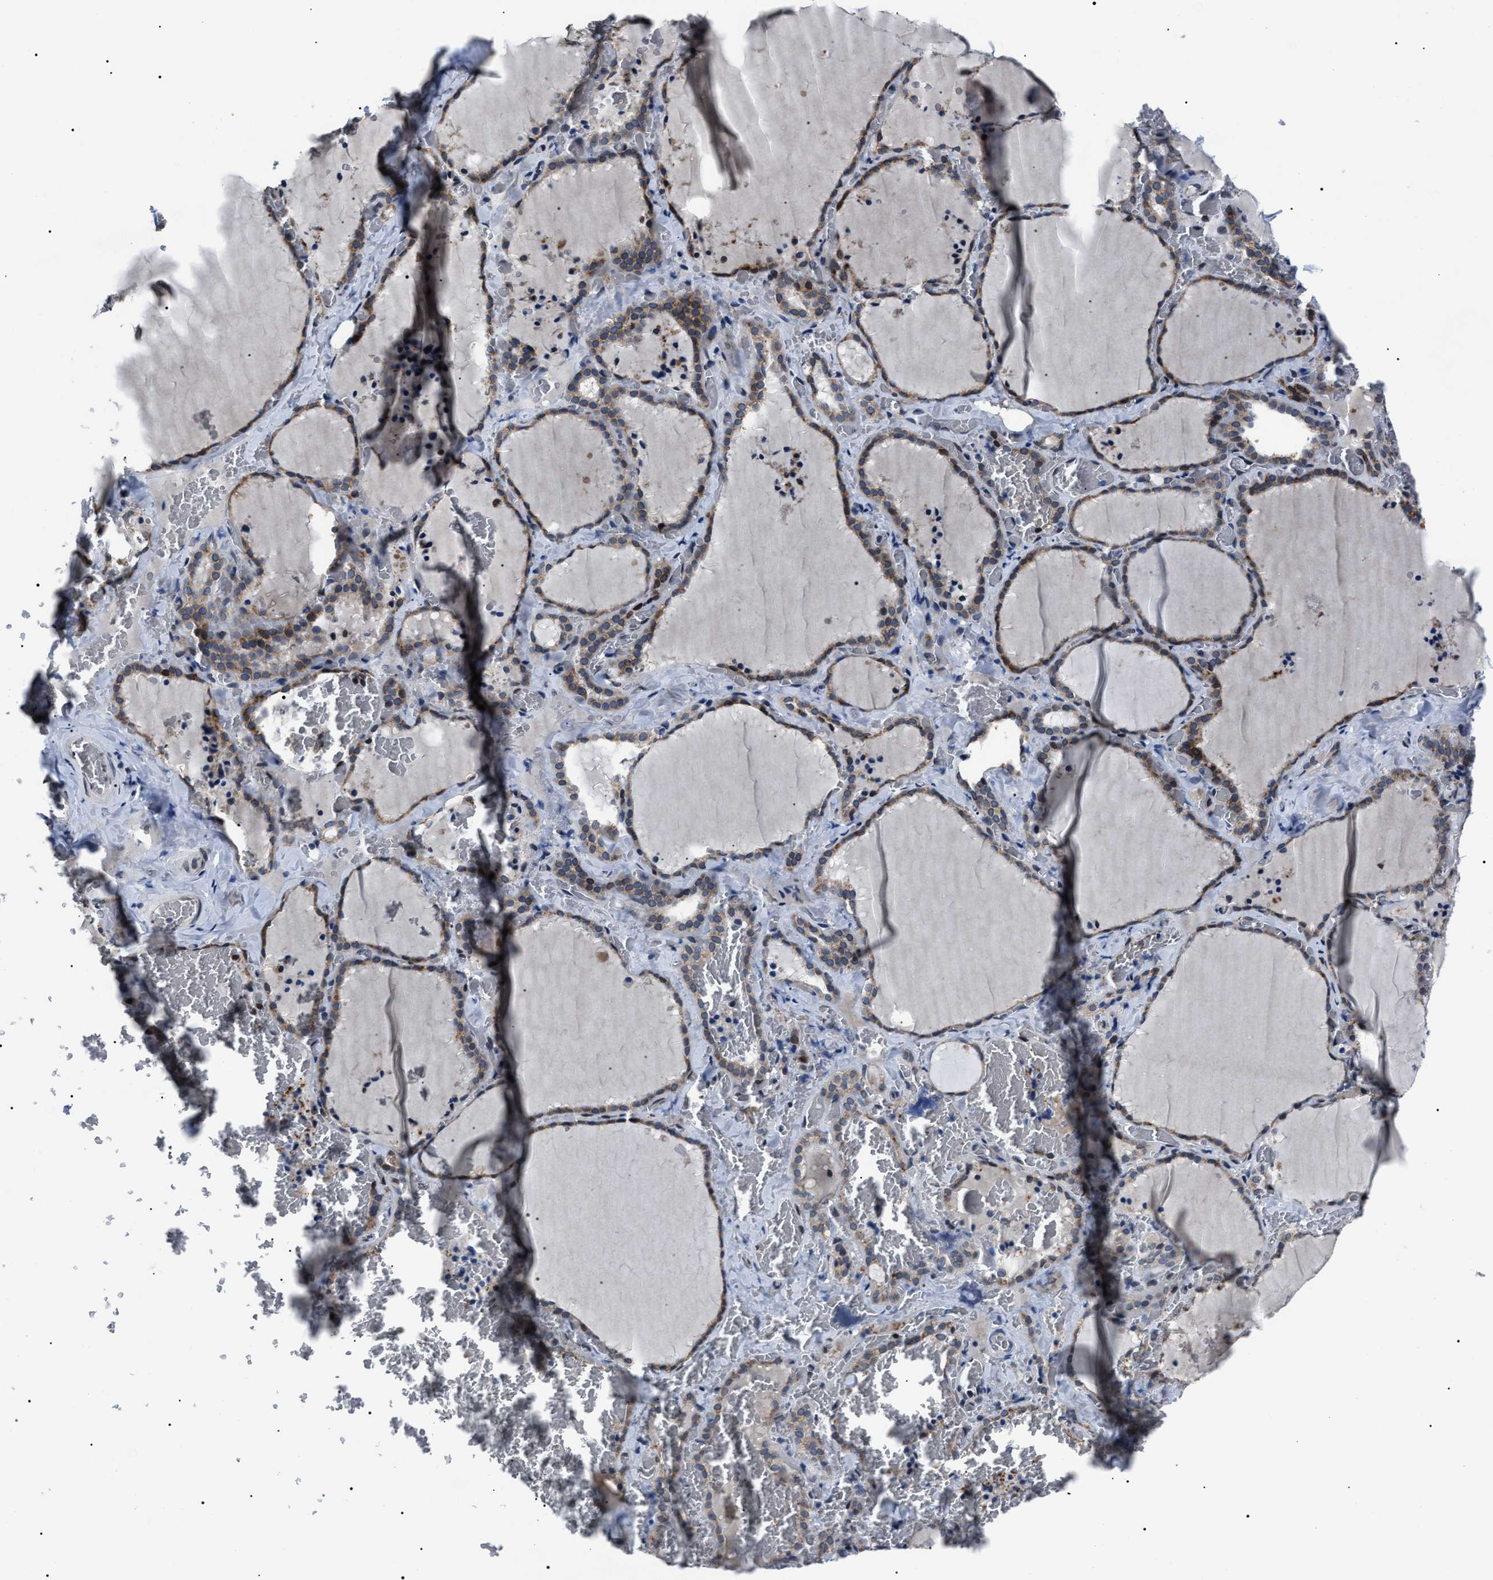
{"staining": {"intensity": "moderate", "quantity": ">75%", "location": "cytoplasmic/membranous"}, "tissue": "thyroid gland", "cell_type": "Glandular cells", "image_type": "normal", "snomed": [{"axis": "morphology", "description": "Normal tissue, NOS"}, {"axis": "topography", "description": "Thyroid gland"}], "caption": "Glandular cells display medium levels of moderate cytoplasmic/membranous expression in approximately >75% of cells in benign human thyroid gland.", "gene": "LRRC14", "patient": {"sex": "female", "age": 22}}